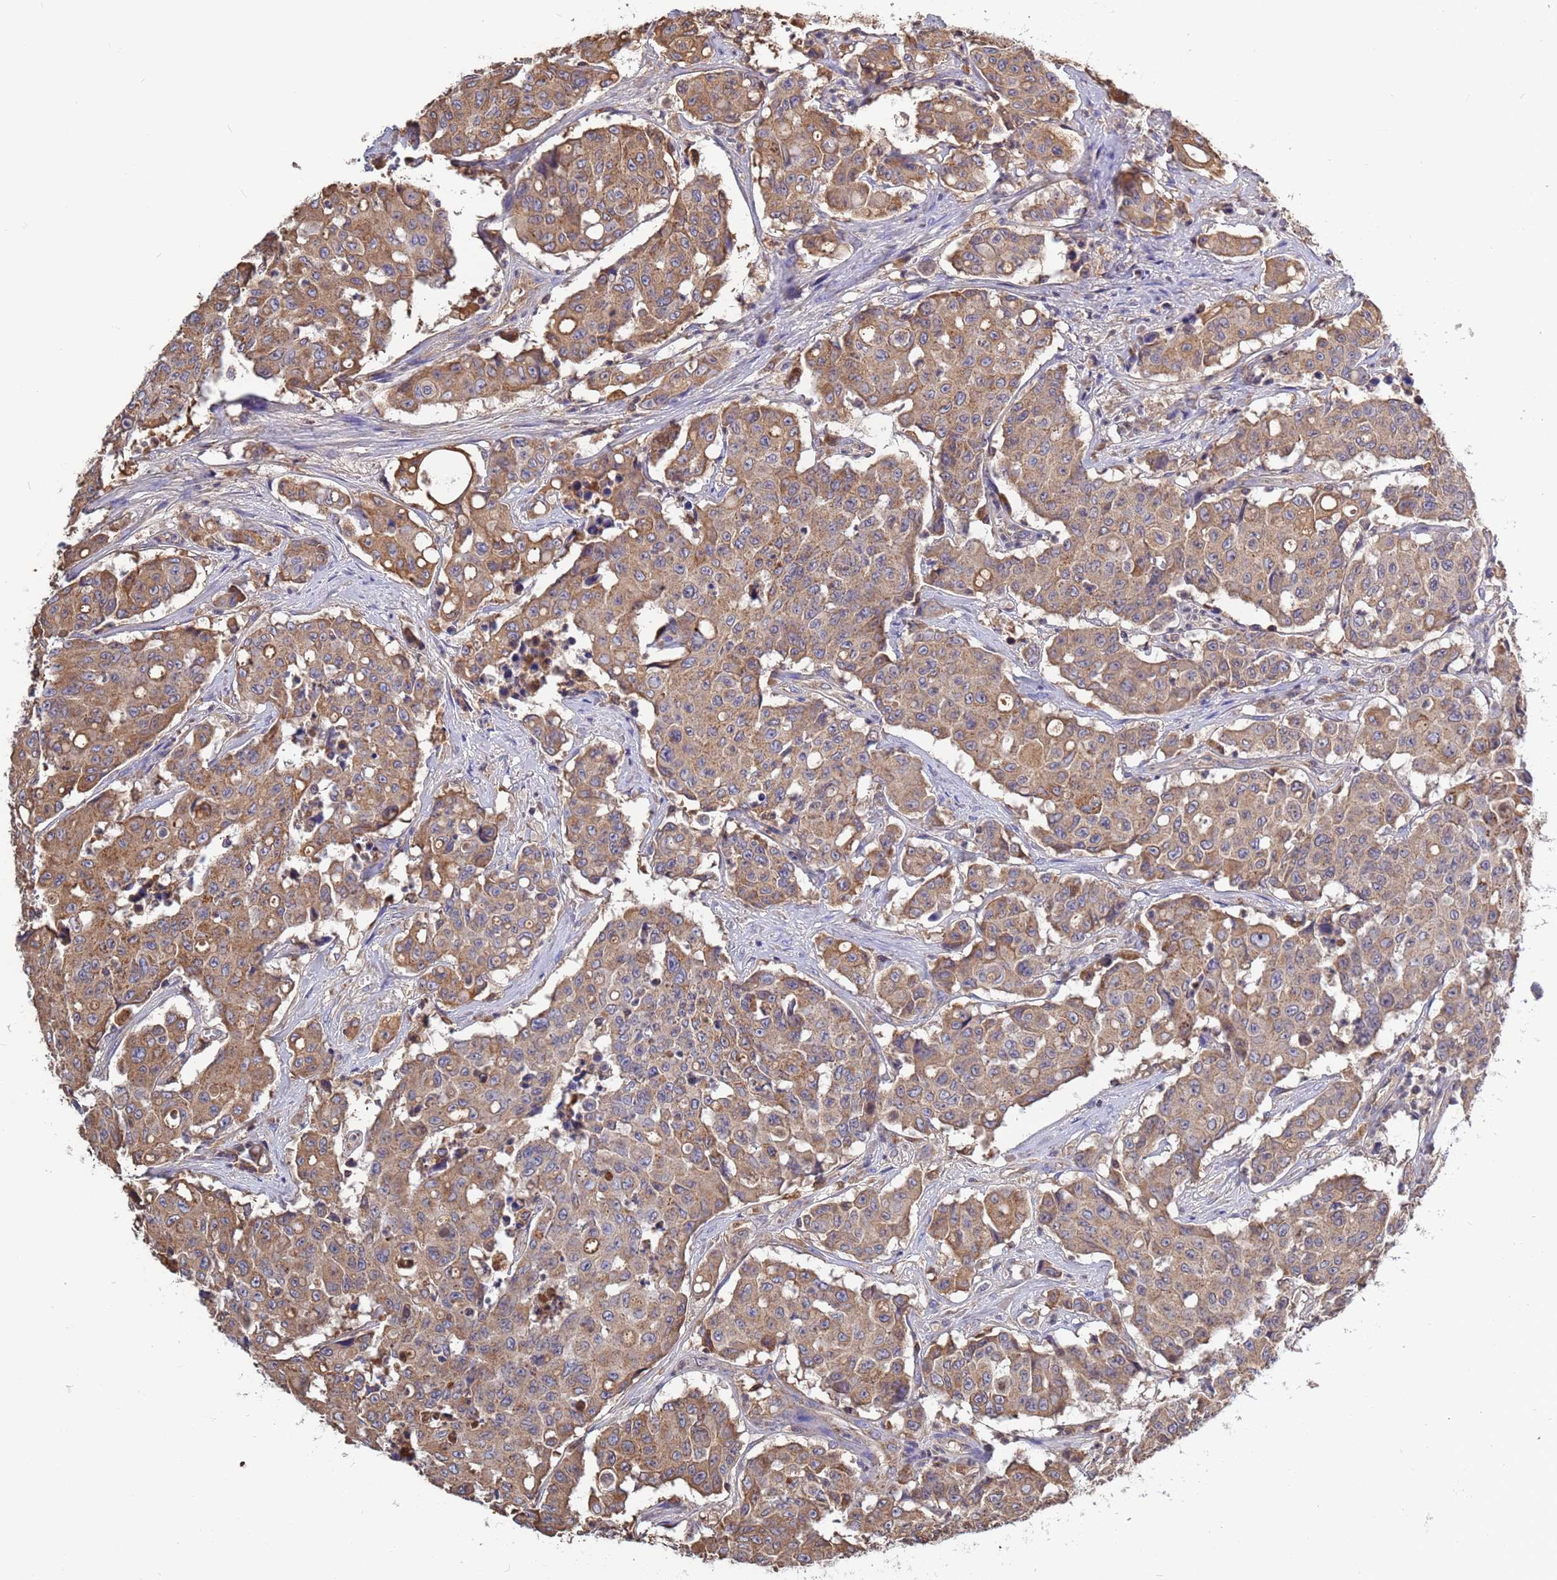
{"staining": {"intensity": "moderate", "quantity": ">75%", "location": "cytoplasmic/membranous"}, "tissue": "colorectal cancer", "cell_type": "Tumor cells", "image_type": "cancer", "snomed": [{"axis": "morphology", "description": "Adenocarcinoma, NOS"}, {"axis": "topography", "description": "Colon"}], "caption": "Immunohistochemistry staining of adenocarcinoma (colorectal), which shows medium levels of moderate cytoplasmic/membranous staining in approximately >75% of tumor cells indicating moderate cytoplasmic/membranous protein expression. The staining was performed using DAB (3,3'-diaminobenzidine) (brown) for protein detection and nuclei were counterstained in hematoxylin (blue).", "gene": "GLUD1", "patient": {"sex": "male", "age": 51}}